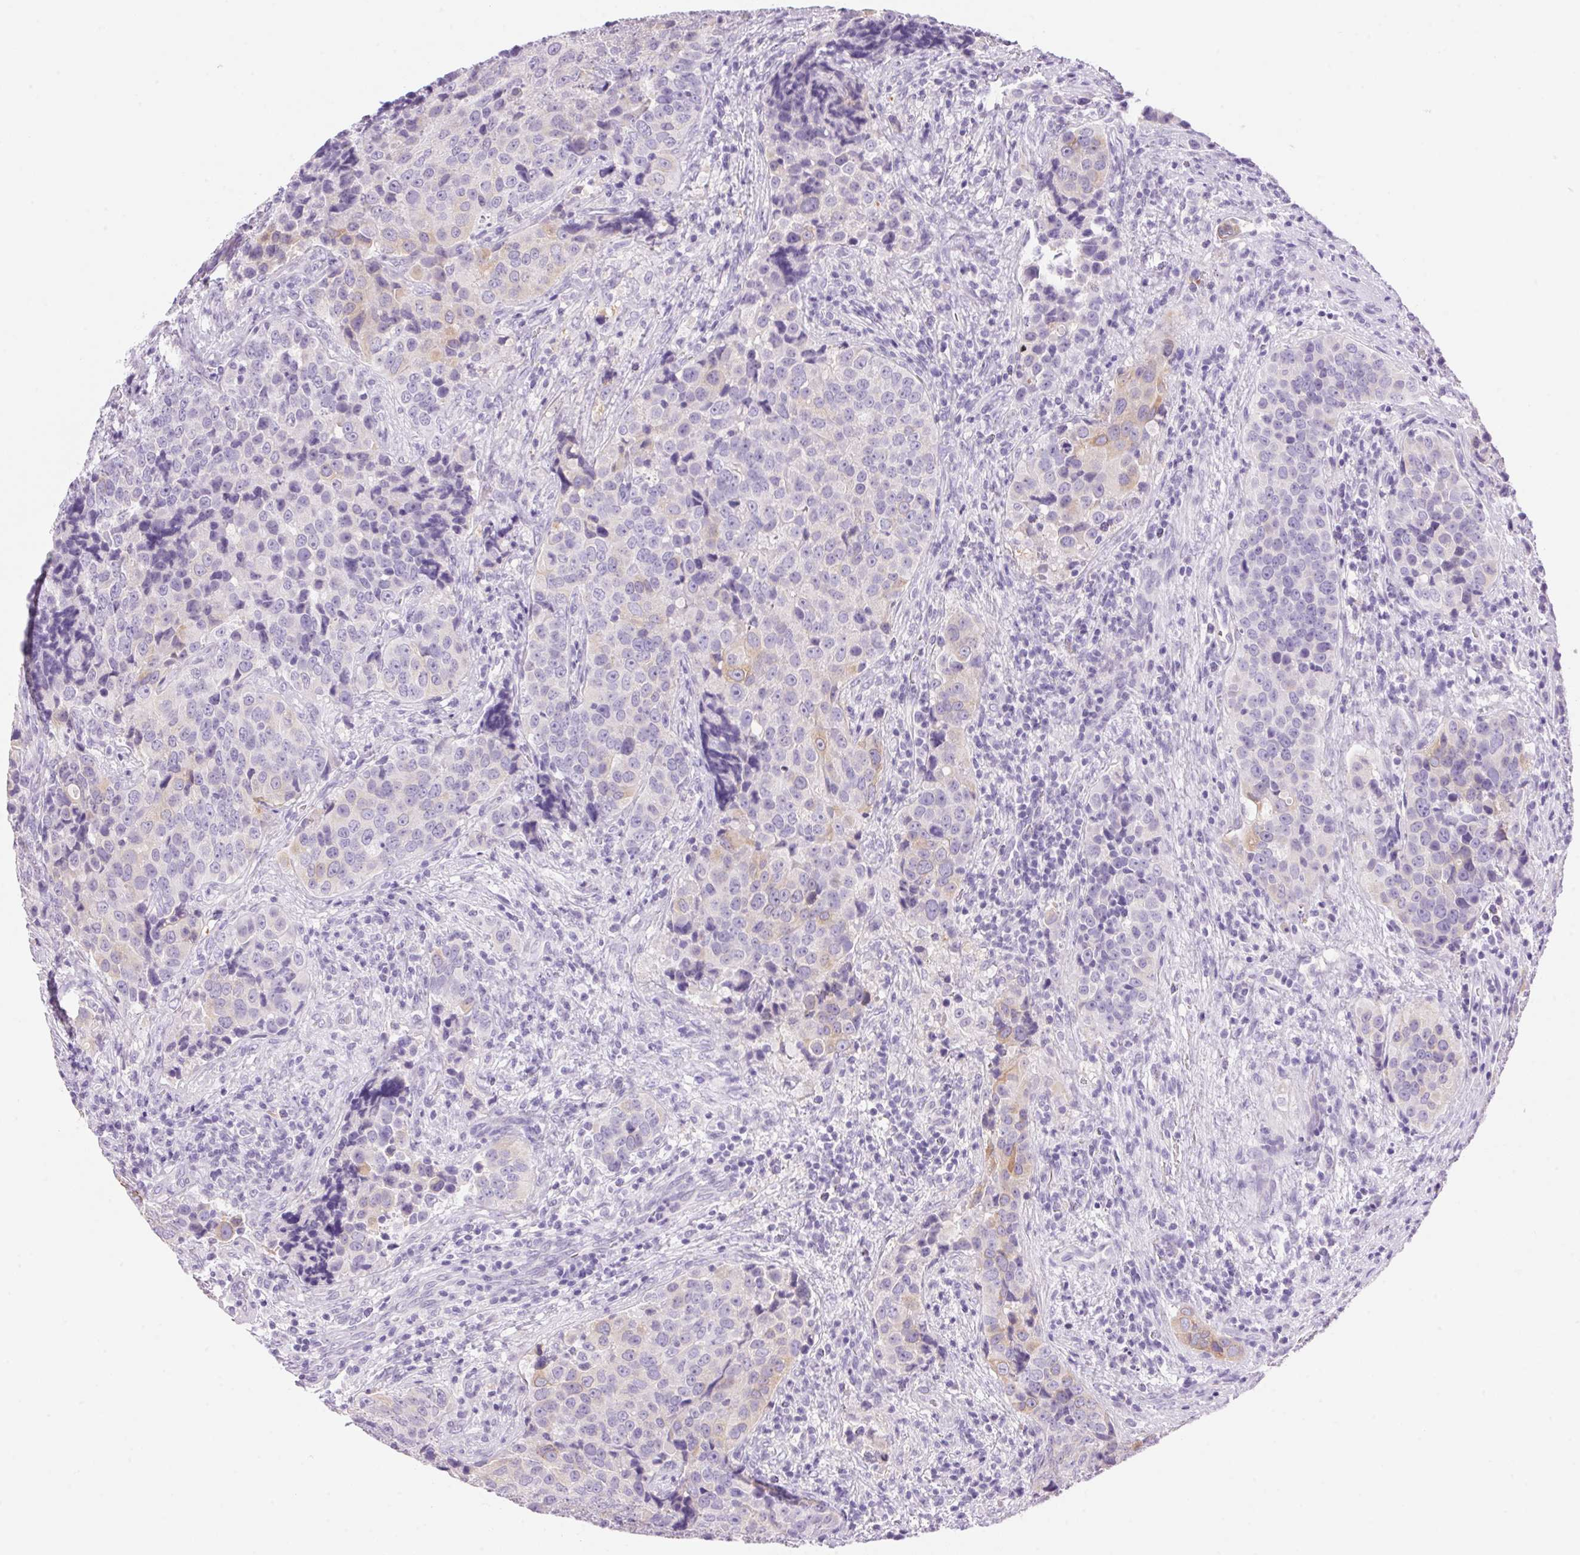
{"staining": {"intensity": "weak", "quantity": "<25%", "location": "cytoplasmic/membranous"}, "tissue": "urothelial cancer", "cell_type": "Tumor cells", "image_type": "cancer", "snomed": [{"axis": "morphology", "description": "Urothelial carcinoma, NOS"}, {"axis": "topography", "description": "Urinary bladder"}], "caption": "Image shows no significant protein staining in tumor cells of transitional cell carcinoma.", "gene": "DHCR24", "patient": {"sex": "male", "age": 52}}